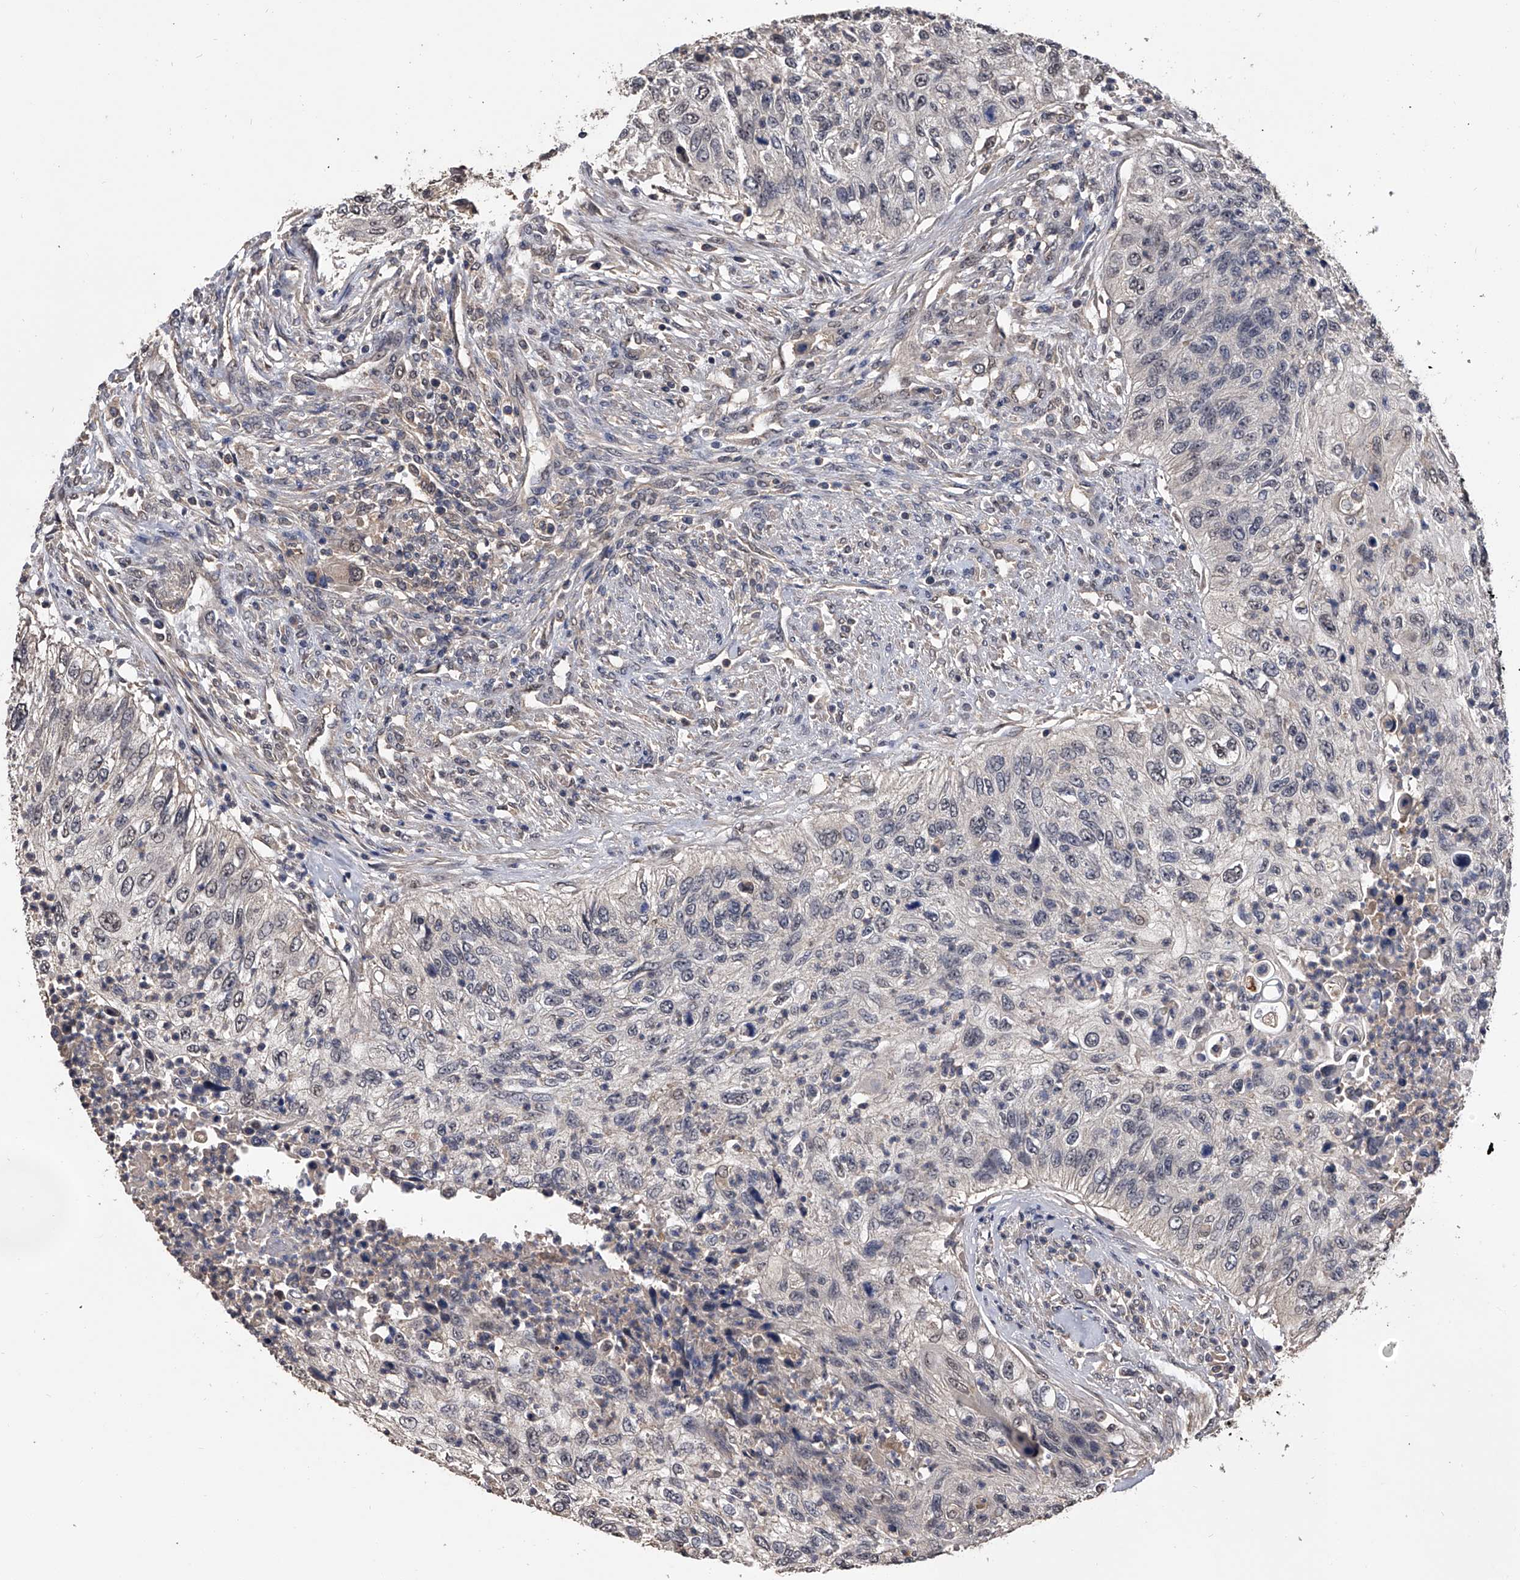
{"staining": {"intensity": "negative", "quantity": "none", "location": "none"}, "tissue": "urothelial cancer", "cell_type": "Tumor cells", "image_type": "cancer", "snomed": [{"axis": "morphology", "description": "Urothelial carcinoma, High grade"}, {"axis": "topography", "description": "Urinary bladder"}], "caption": "An immunohistochemistry (IHC) photomicrograph of high-grade urothelial carcinoma is shown. There is no staining in tumor cells of high-grade urothelial carcinoma.", "gene": "EFCAB7", "patient": {"sex": "female", "age": 60}}